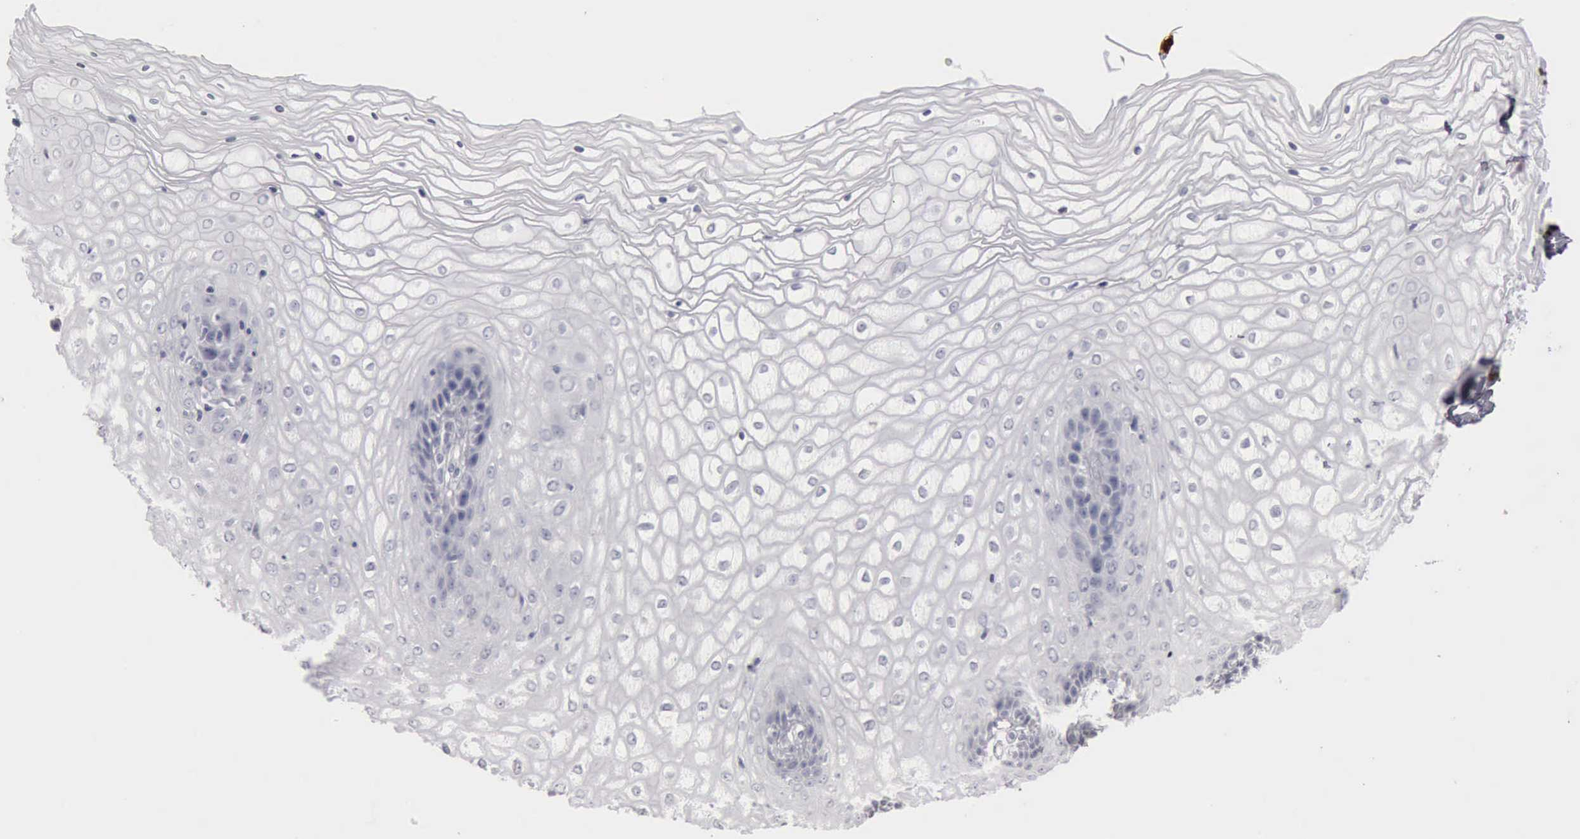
{"staining": {"intensity": "negative", "quantity": "none", "location": "none"}, "tissue": "vagina", "cell_type": "Squamous epithelial cells", "image_type": "normal", "snomed": [{"axis": "morphology", "description": "Normal tissue, NOS"}, {"axis": "topography", "description": "Vagina"}], "caption": "A high-resolution micrograph shows IHC staining of normal vagina, which demonstrates no significant positivity in squamous epithelial cells.", "gene": "CALD1", "patient": {"sex": "female", "age": 34}}